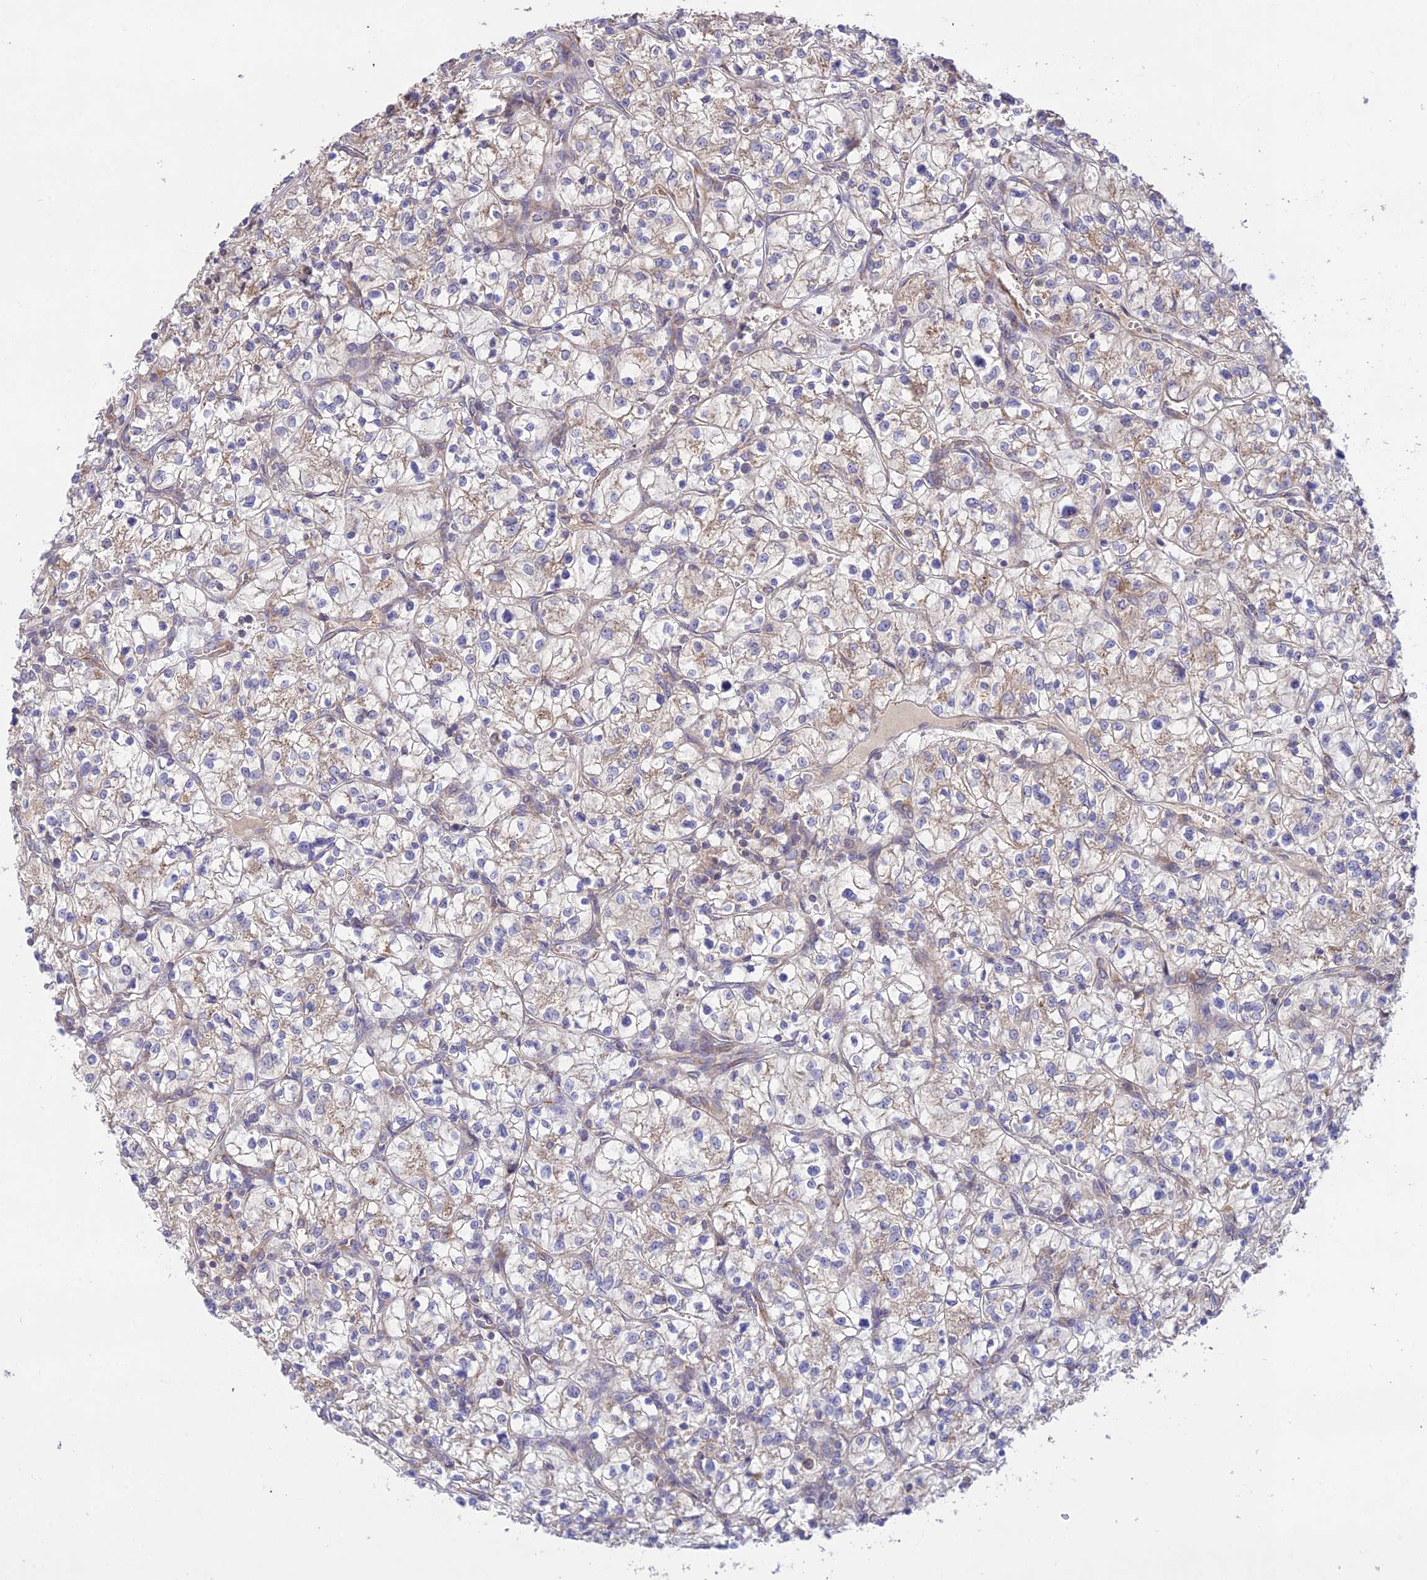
{"staining": {"intensity": "weak", "quantity": "25%-75%", "location": "cytoplasmic/membranous"}, "tissue": "renal cancer", "cell_type": "Tumor cells", "image_type": "cancer", "snomed": [{"axis": "morphology", "description": "Adenocarcinoma, NOS"}, {"axis": "topography", "description": "Kidney"}], "caption": "A brown stain shows weak cytoplasmic/membranous staining of a protein in human renal cancer tumor cells.", "gene": "TMEM259", "patient": {"sex": "female", "age": 64}}